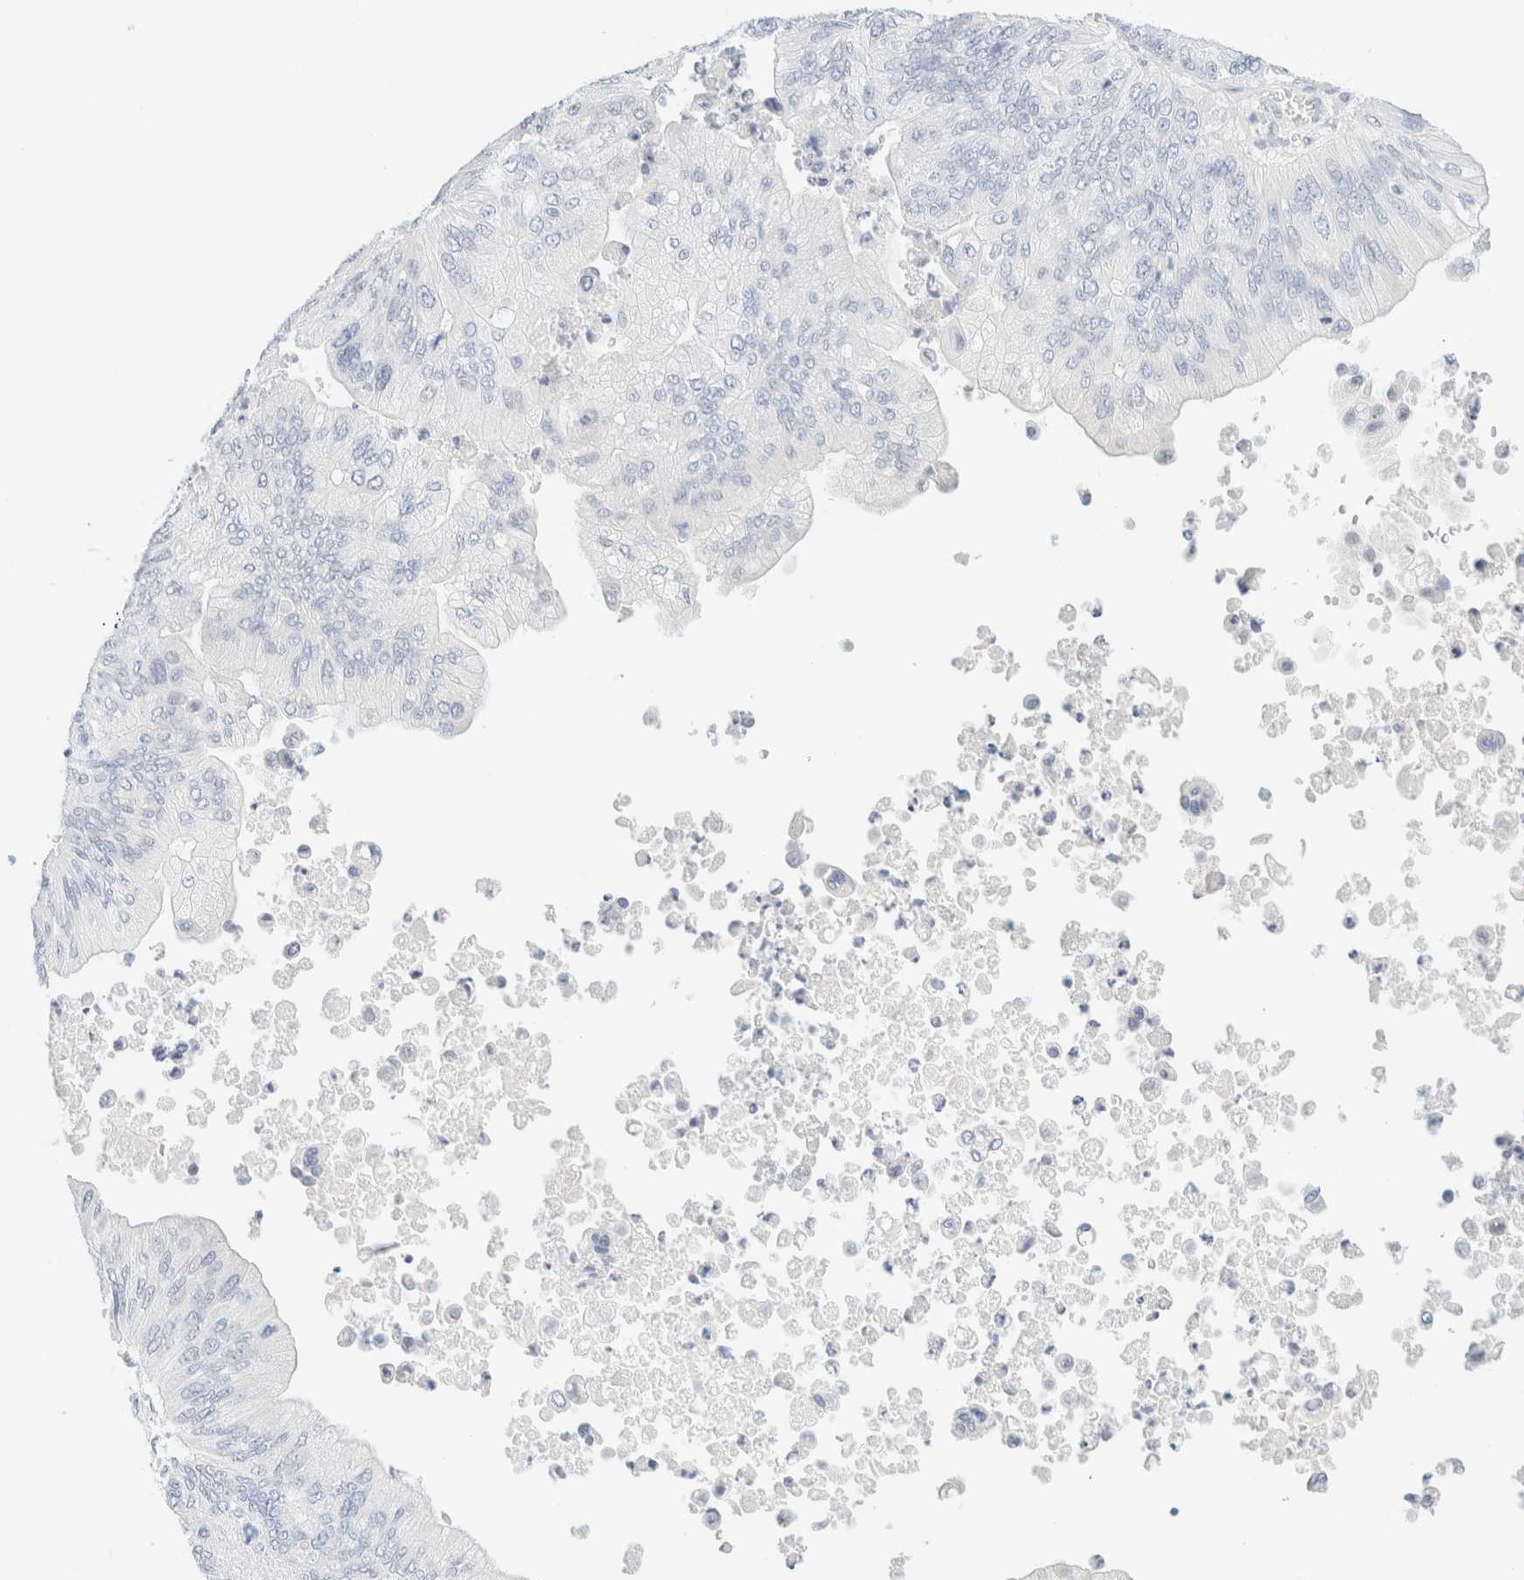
{"staining": {"intensity": "negative", "quantity": "none", "location": "none"}, "tissue": "ovarian cancer", "cell_type": "Tumor cells", "image_type": "cancer", "snomed": [{"axis": "morphology", "description": "Cystadenocarcinoma, mucinous, NOS"}, {"axis": "topography", "description": "Ovary"}], "caption": "A histopathology image of human ovarian cancer (mucinous cystadenocarcinoma) is negative for staining in tumor cells.", "gene": "DPYS", "patient": {"sex": "female", "age": 61}}